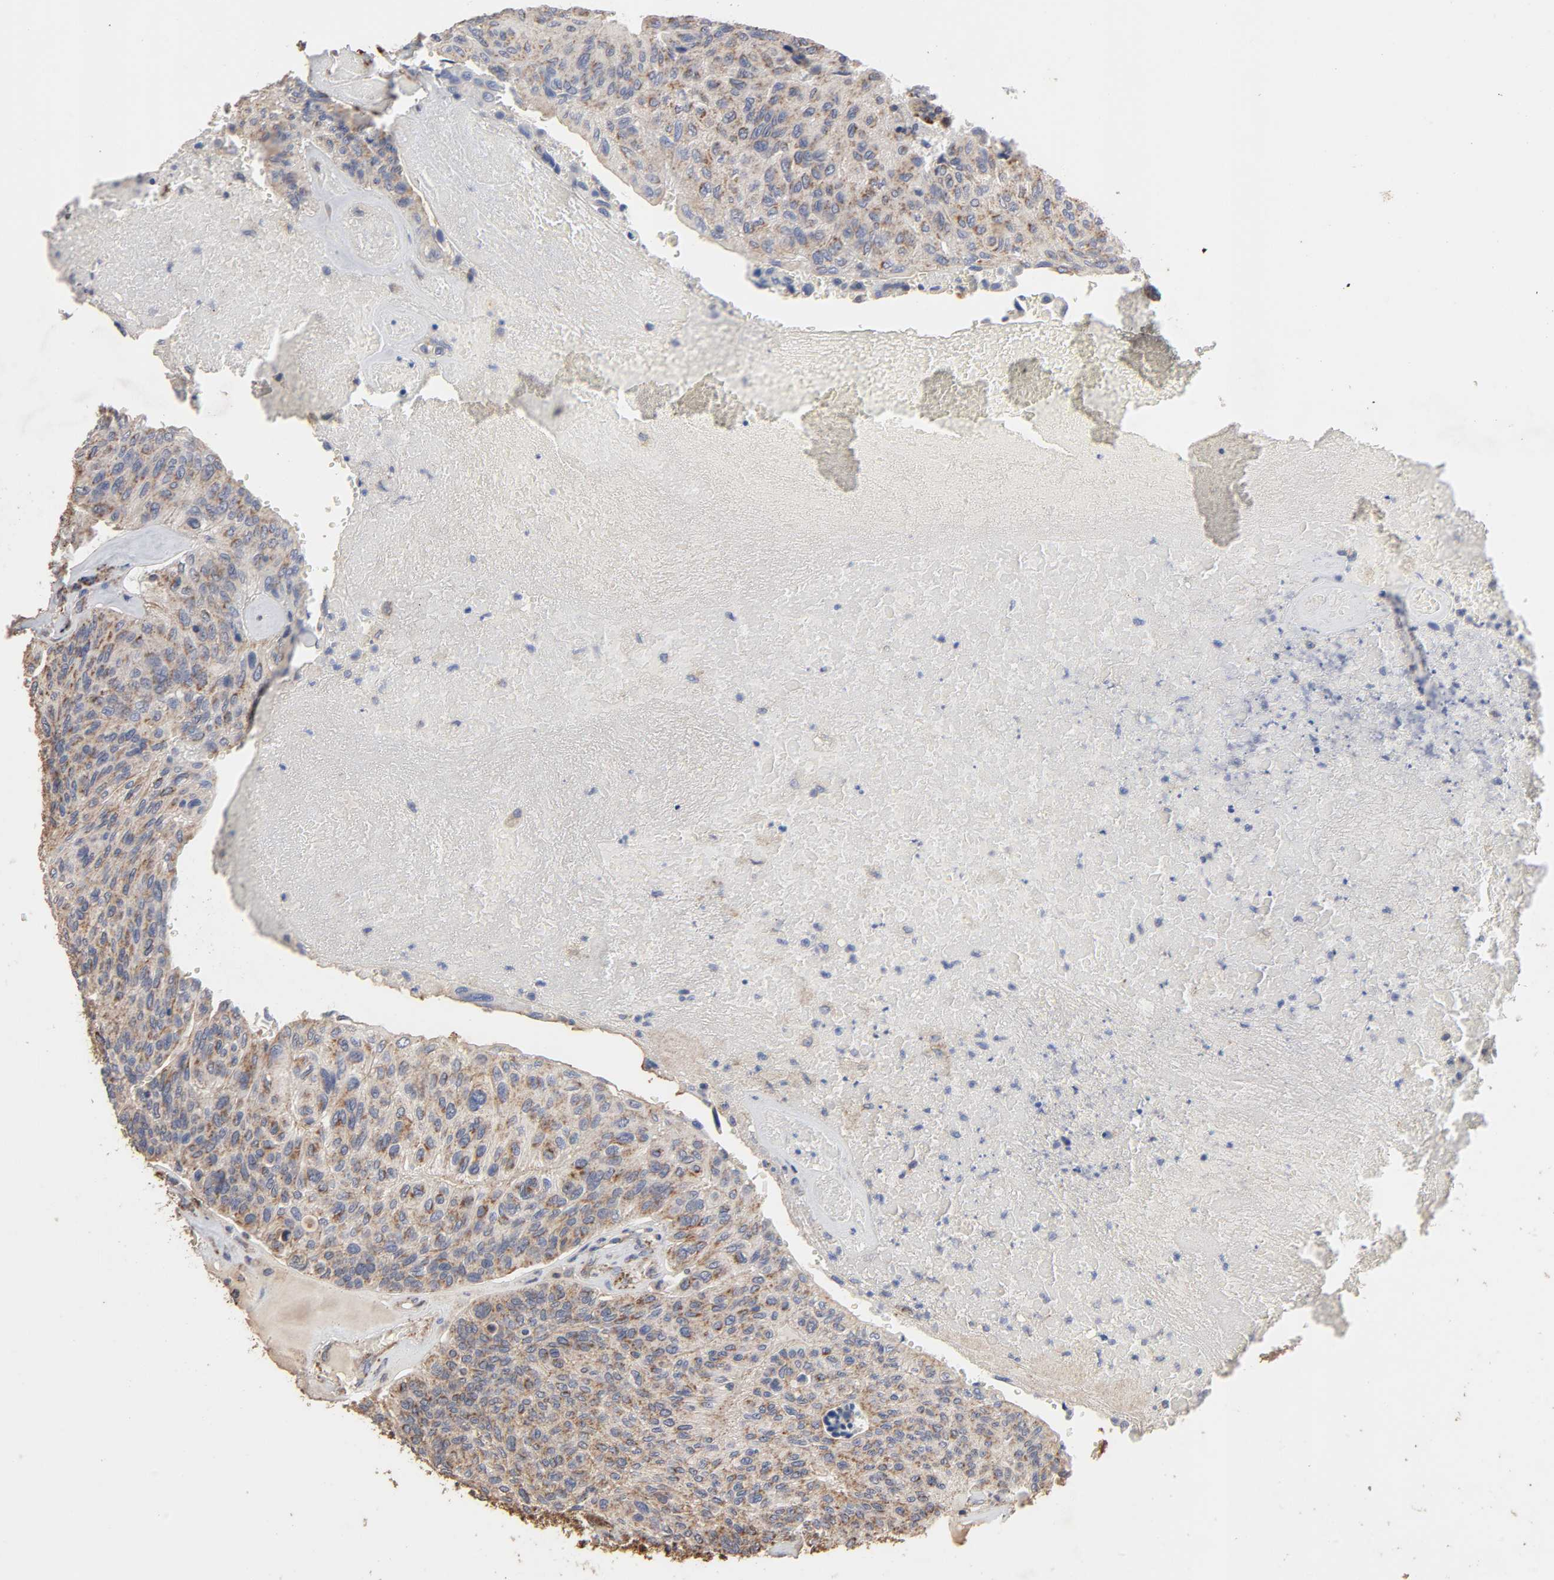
{"staining": {"intensity": "weak", "quantity": ">75%", "location": "cytoplasmic/membranous"}, "tissue": "urothelial cancer", "cell_type": "Tumor cells", "image_type": "cancer", "snomed": [{"axis": "morphology", "description": "Urothelial carcinoma, High grade"}, {"axis": "topography", "description": "Urinary bladder"}], "caption": "Protein staining of urothelial cancer tissue demonstrates weak cytoplasmic/membranous positivity in about >75% of tumor cells. (Stains: DAB in brown, nuclei in blue, Microscopy: brightfield microscopy at high magnification).", "gene": "CYCS", "patient": {"sex": "male", "age": 66}}